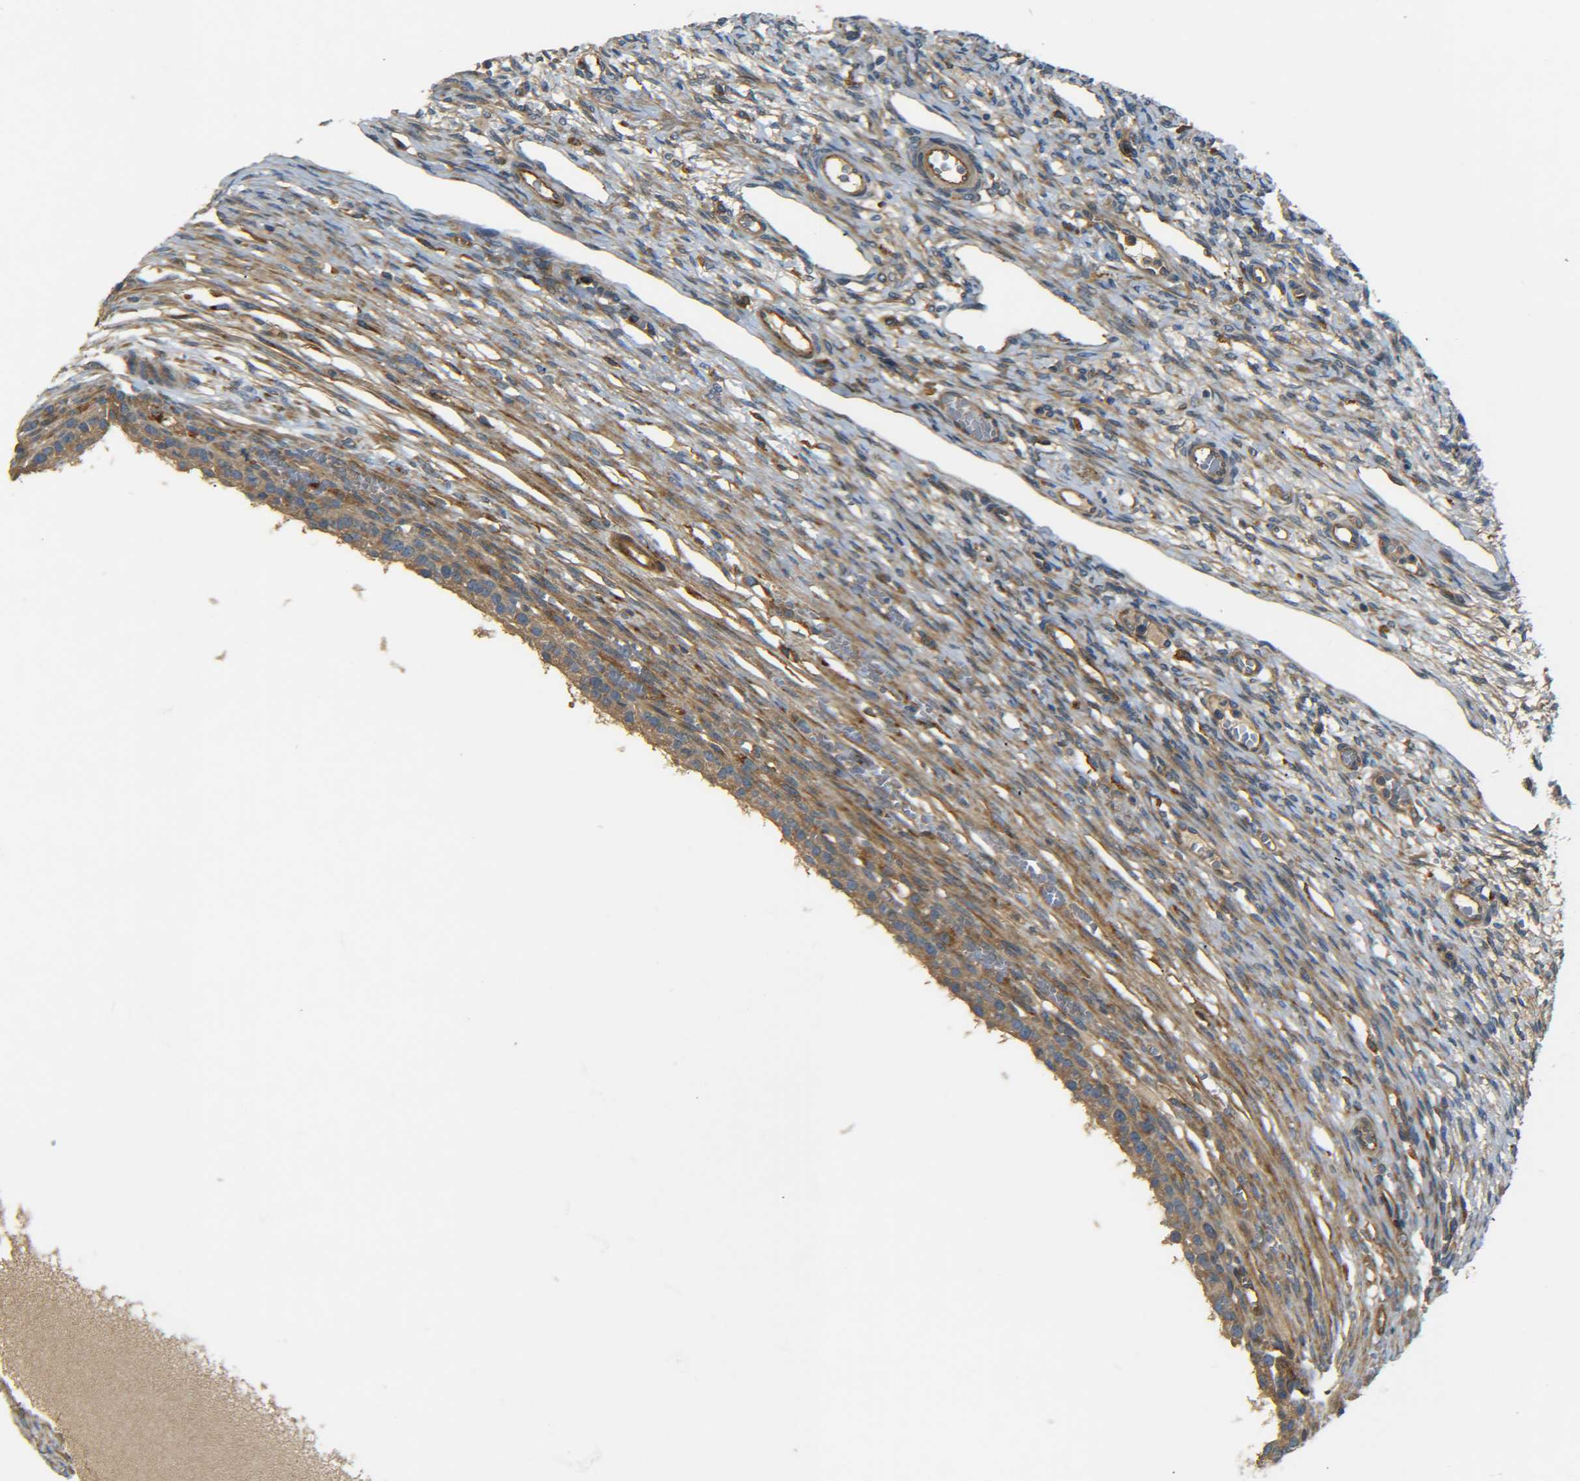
{"staining": {"intensity": "moderate", "quantity": "25%-75%", "location": "cytoplasmic/membranous"}, "tissue": "ovary", "cell_type": "Ovarian stroma cells", "image_type": "normal", "snomed": [{"axis": "morphology", "description": "Normal tissue, NOS"}, {"axis": "topography", "description": "Ovary"}], "caption": "A histopathology image showing moderate cytoplasmic/membranous expression in about 25%-75% of ovarian stroma cells in normal ovary, as visualized by brown immunohistochemical staining.", "gene": "LRCH3", "patient": {"sex": "female", "age": 33}}